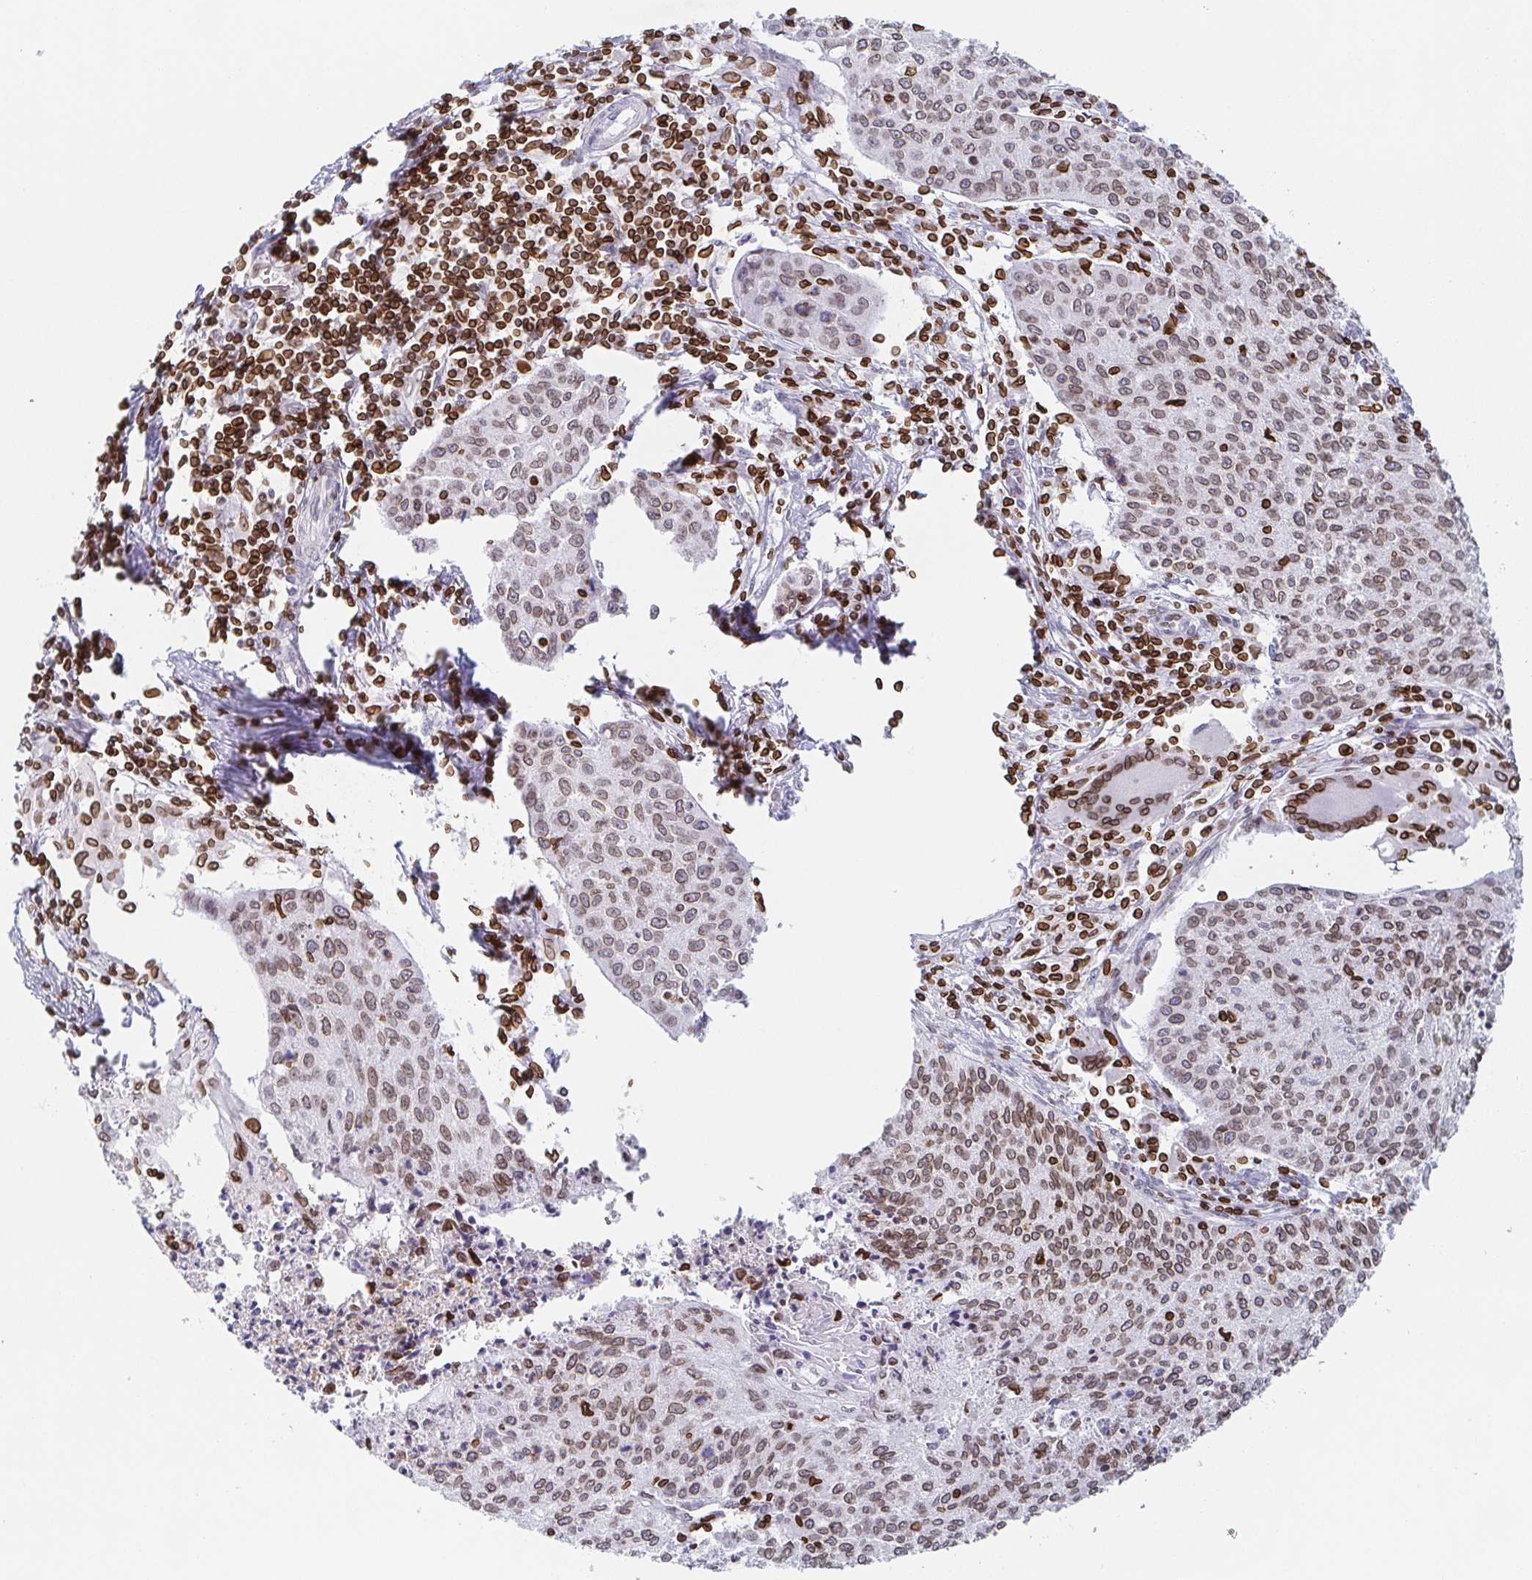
{"staining": {"intensity": "moderate", "quantity": ">75%", "location": "cytoplasmic/membranous,nuclear"}, "tissue": "cervical cancer", "cell_type": "Tumor cells", "image_type": "cancer", "snomed": [{"axis": "morphology", "description": "Squamous cell carcinoma, NOS"}, {"axis": "topography", "description": "Cervix"}], "caption": "Protein expression analysis of human cervical cancer (squamous cell carcinoma) reveals moderate cytoplasmic/membranous and nuclear positivity in approximately >75% of tumor cells. (DAB IHC, brown staining for protein, blue staining for nuclei).", "gene": "BTBD7", "patient": {"sex": "female", "age": 38}}